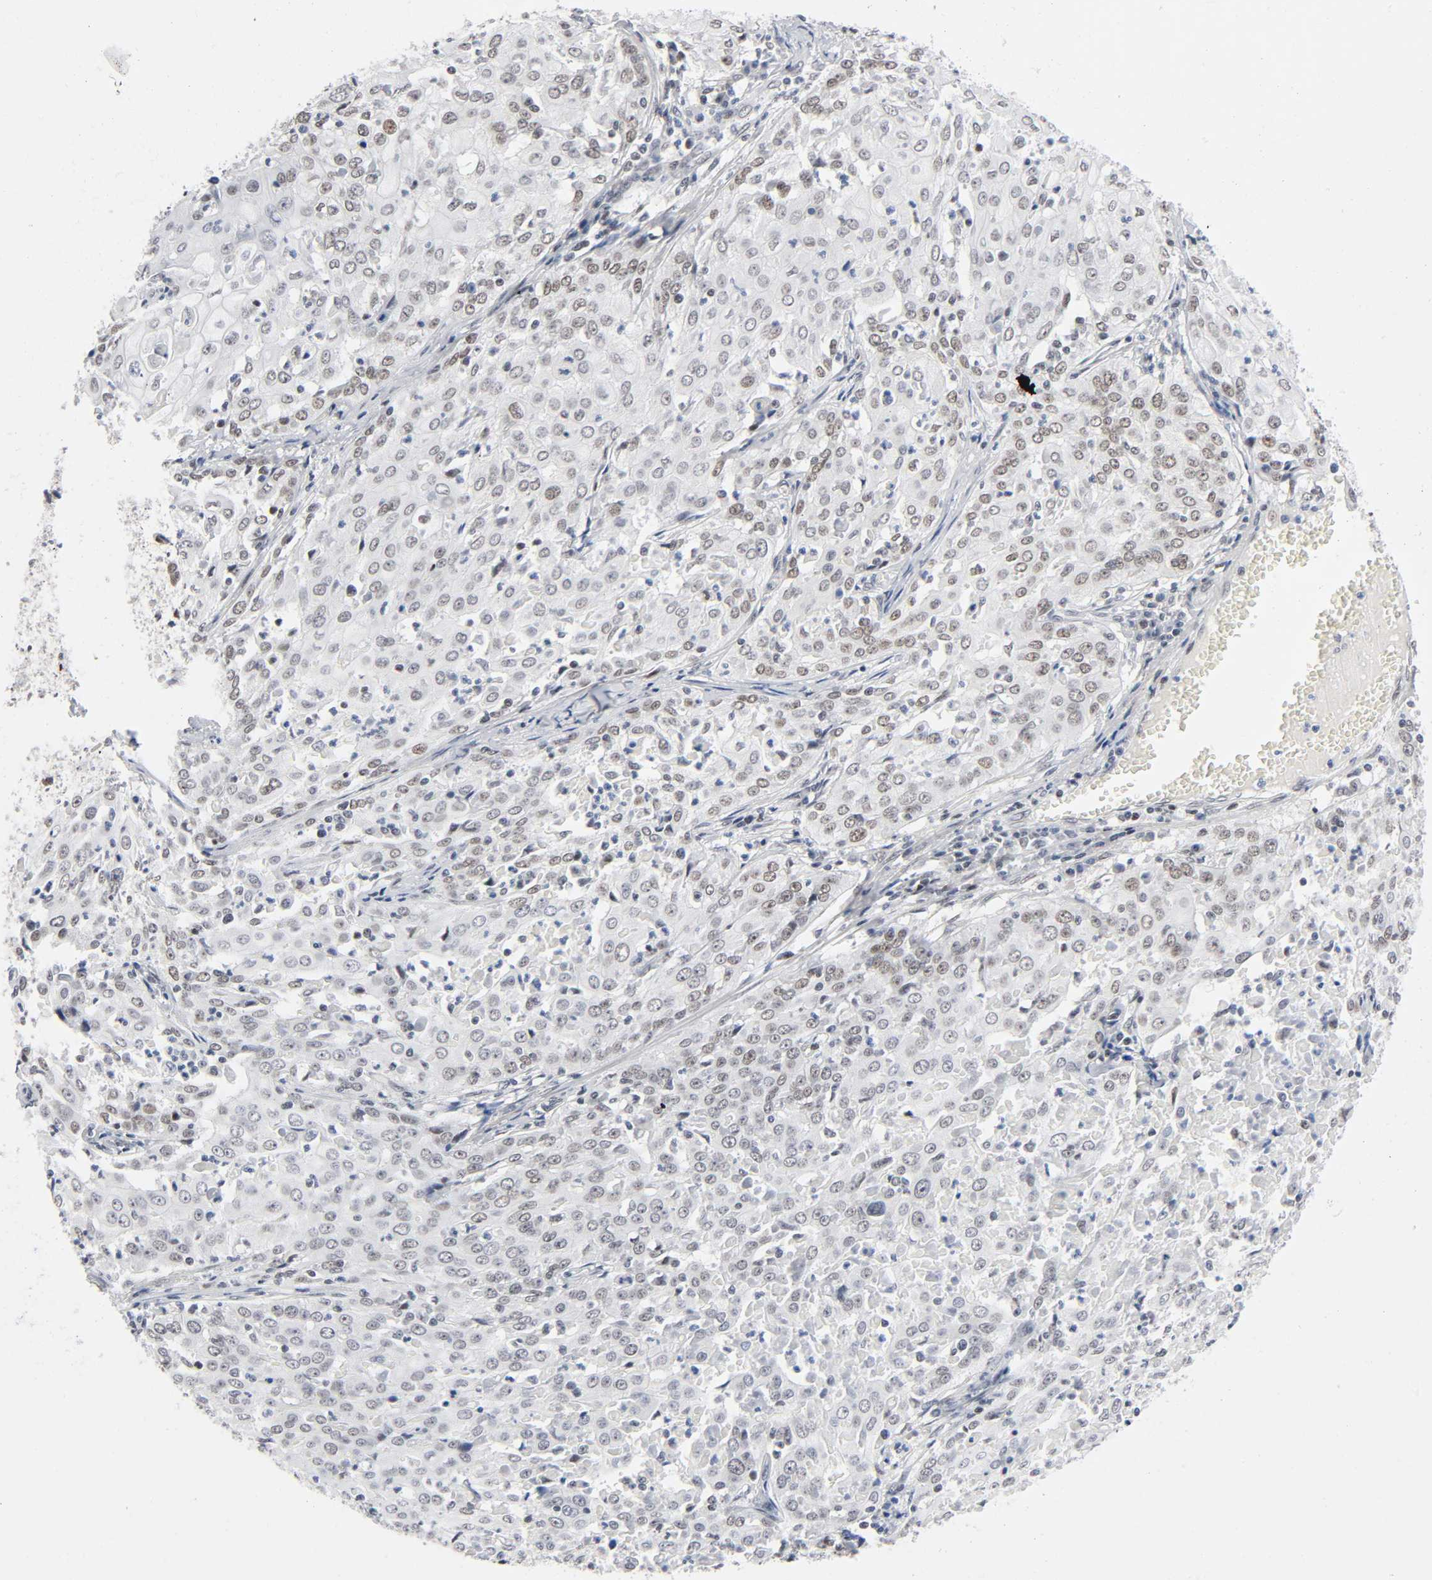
{"staining": {"intensity": "weak", "quantity": "25%-75%", "location": "nuclear"}, "tissue": "cervical cancer", "cell_type": "Tumor cells", "image_type": "cancer", "snomed": [{"axis": "morphology", "description": "Squamous cell carcinoma, NOS"}, {"axis": "topography", "description": "Cervix"}], "caption": "Immunohistochemistry of squamous cell carcinoma (cervical) exhibits low levels of weak nuclear staining in about 25%-75% of tumor cells.", "gene": "DIDO1", "patient": {"sex": "female", "age": 39}}